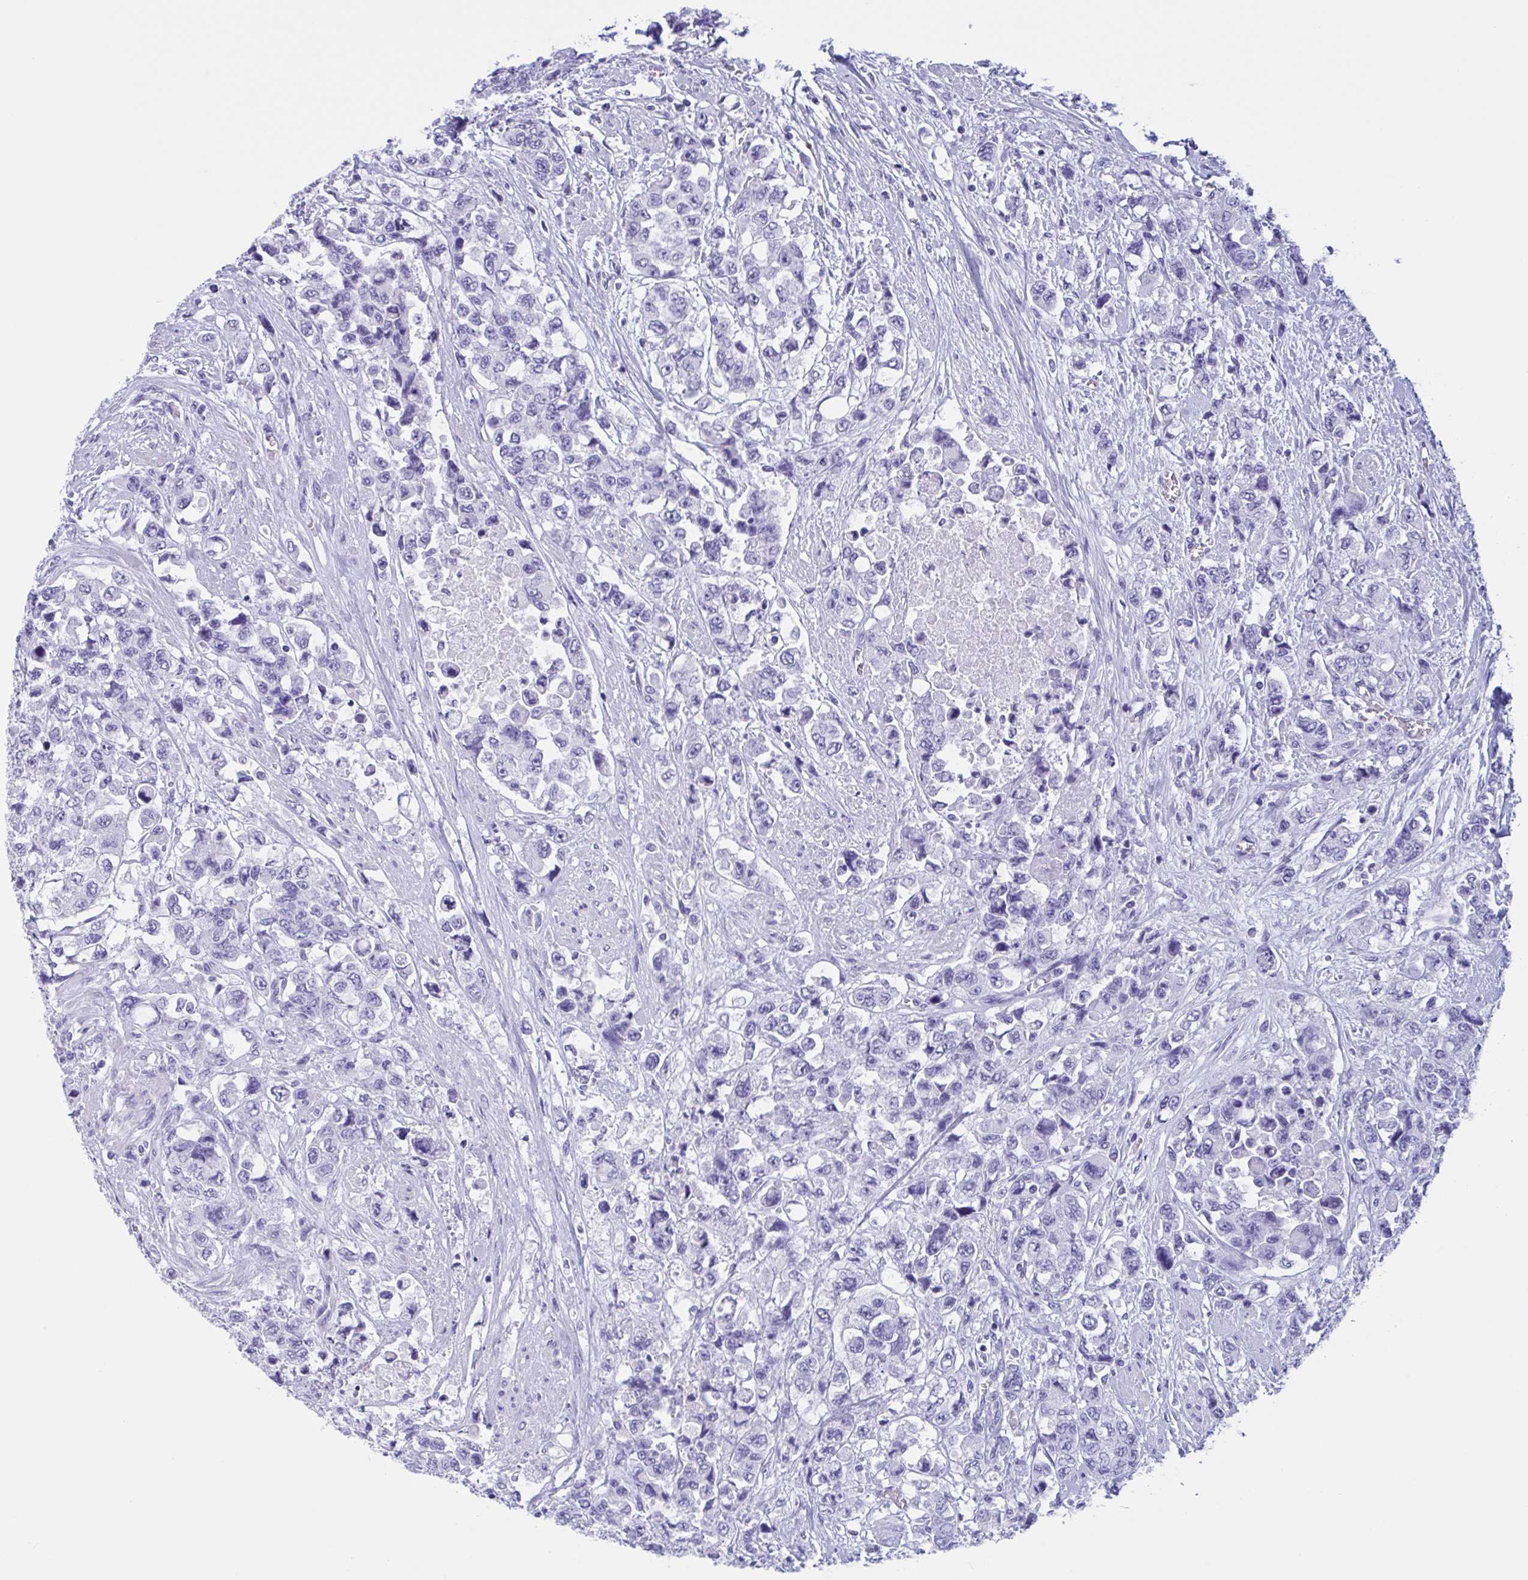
{"staining": {"intensity": "negative", "quantity": "none", "location": "none"}, "tissue": "urothelial cancer", "cell_type": "Tumor cells", "image_type": "cancer", "snomed": [{"axis": "morphology", "description": "Urothelial carcinoma, High grade"}, {"axis": "topography", "description": "Urinary bladder"}], "caption": "DAB (3,3'-diaminobenzidine) immunohistochemical staining of urothelial carcinoma (high-grade) demonstrates no significant expression in tumor cells.", "gene": "ZNF850", "patient": {"sex": "female", "age": 78}}